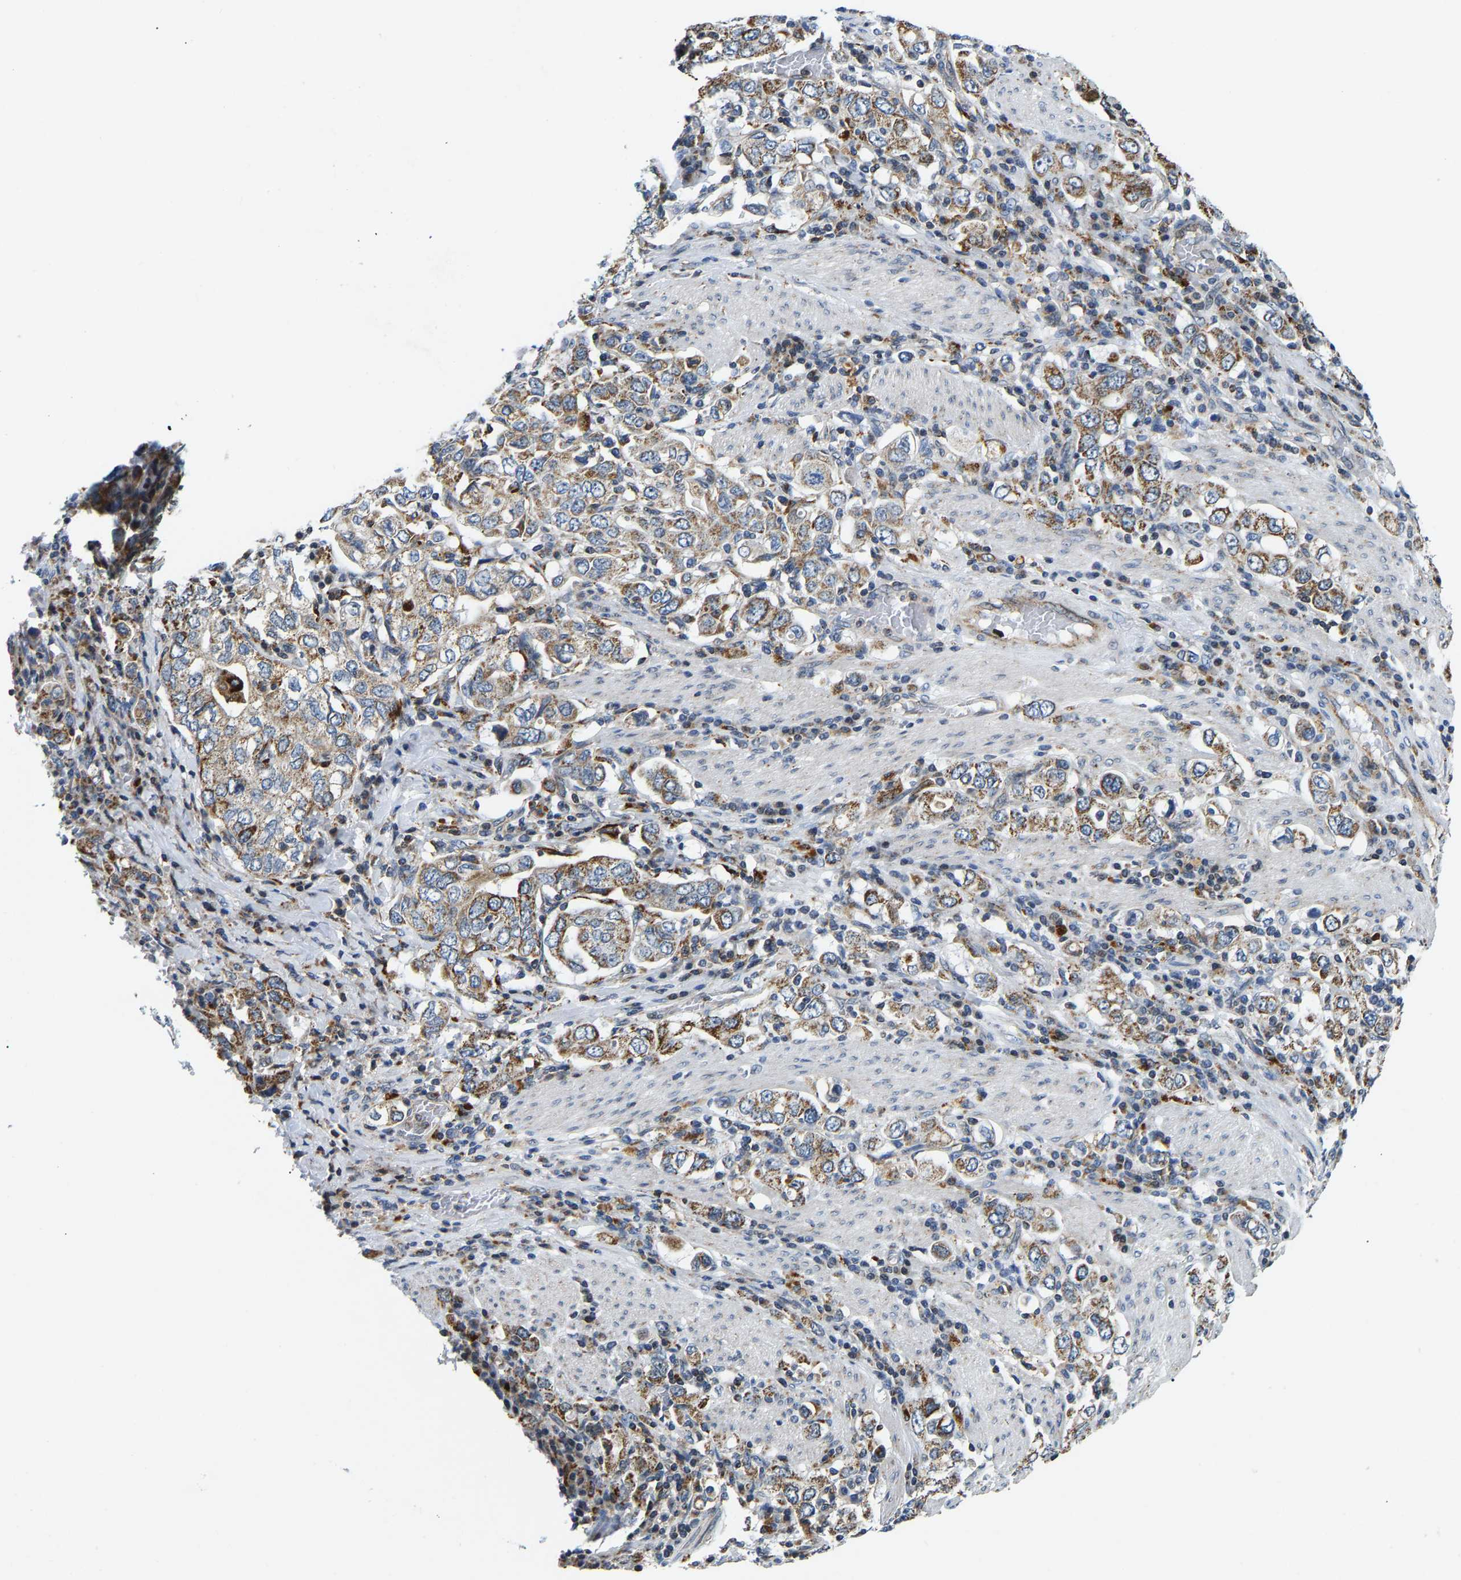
{"staining": {"intensity": "moderate", "quantity": ">75%", "location": "cytoplasmic/membranous"}, "tissue": "stomach cancer", "cell_type": "Tumor cells", "image_type": "cancer", "snomed": [{"axis": "morphology", "description": "Adenocarcinoma, NOS"}, {"axis": "topography", "description": "Stomach, upper"}], "caption": "Immunohistochemistry image of stomach cancer (adenocarcinoma) stained for a protein (brown), which shows medium levels of moderate cytoplasmic/membranous expression in about >75% of tumor cells.", "gene": "GIMAP7", "patient": {"sex": "male", "age": 62}}